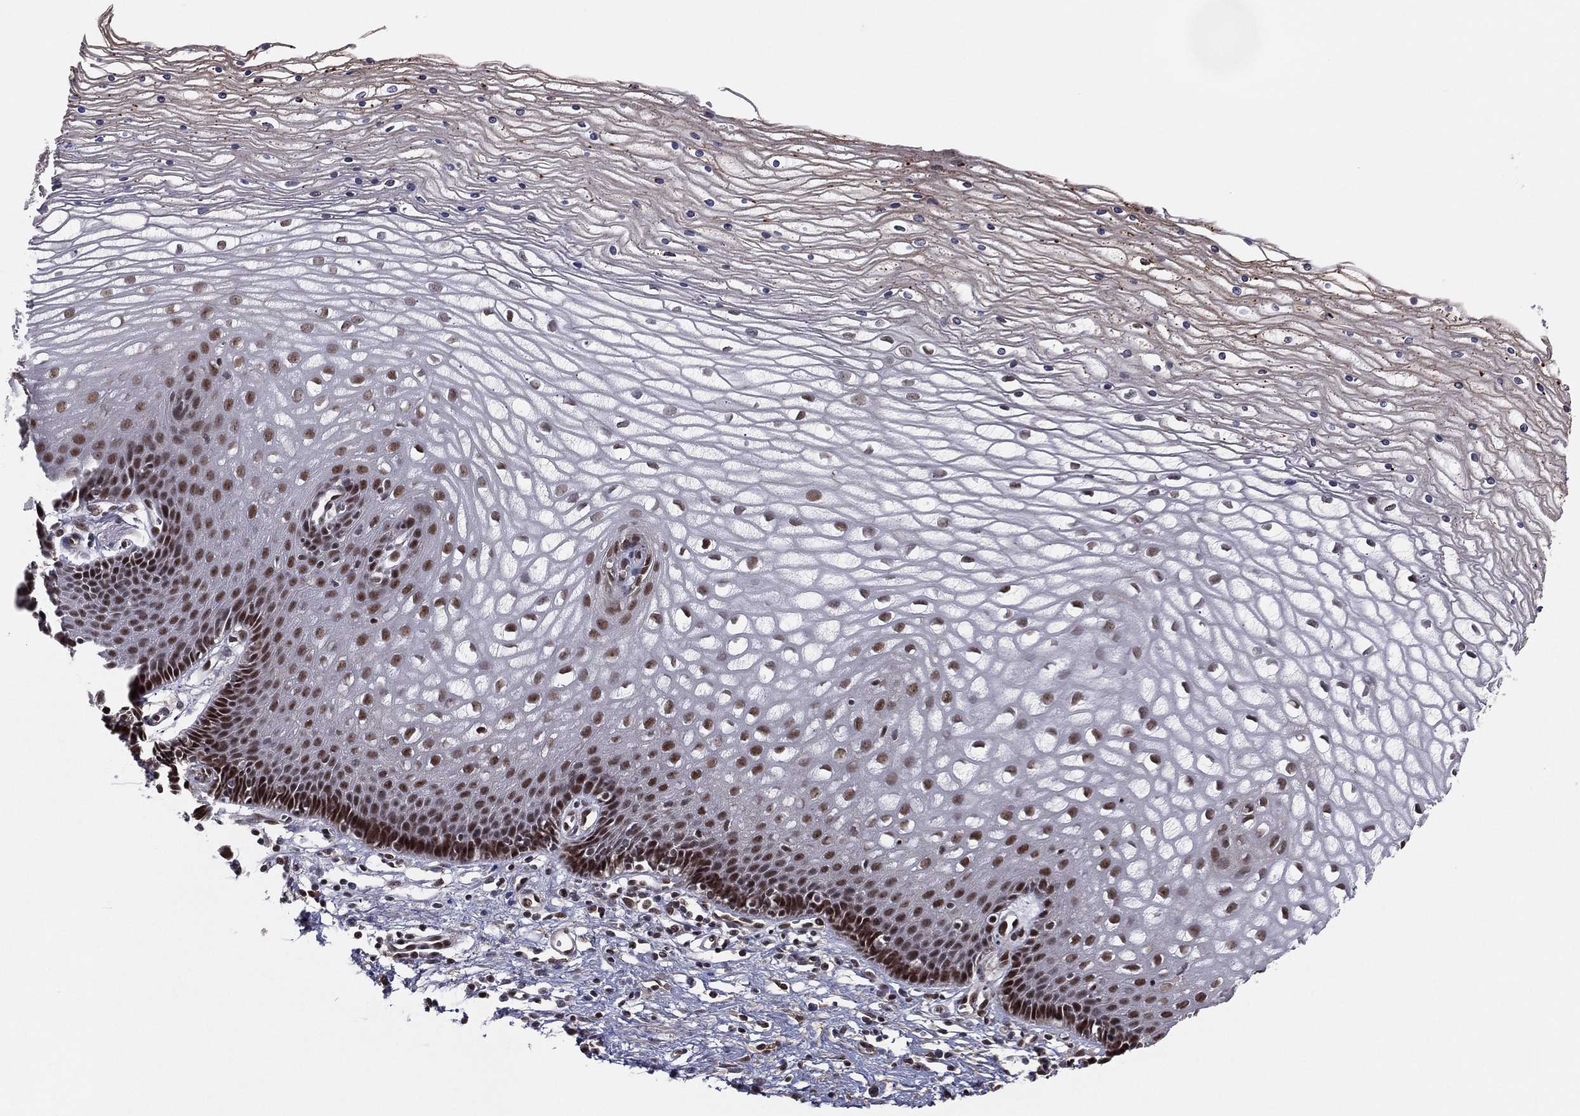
{"staining": {"intensity": "strong", "quantity": ">75%", "location": "nuclear"}, "tissue": "cervix", "cell_type": "Glandular cells", "image_type": "normal", "snomed": [{"axis": "morphology", "description": "Normal tissue, NOS"}, {"axis": "topography", "description": "Cervix"}], "caption": "Glandular cells show strong nuclear expression in approximately >75% of cells in normal cervix.", "gene": "GPALPP1", "patient": {"sex": "female", "age": 35}}